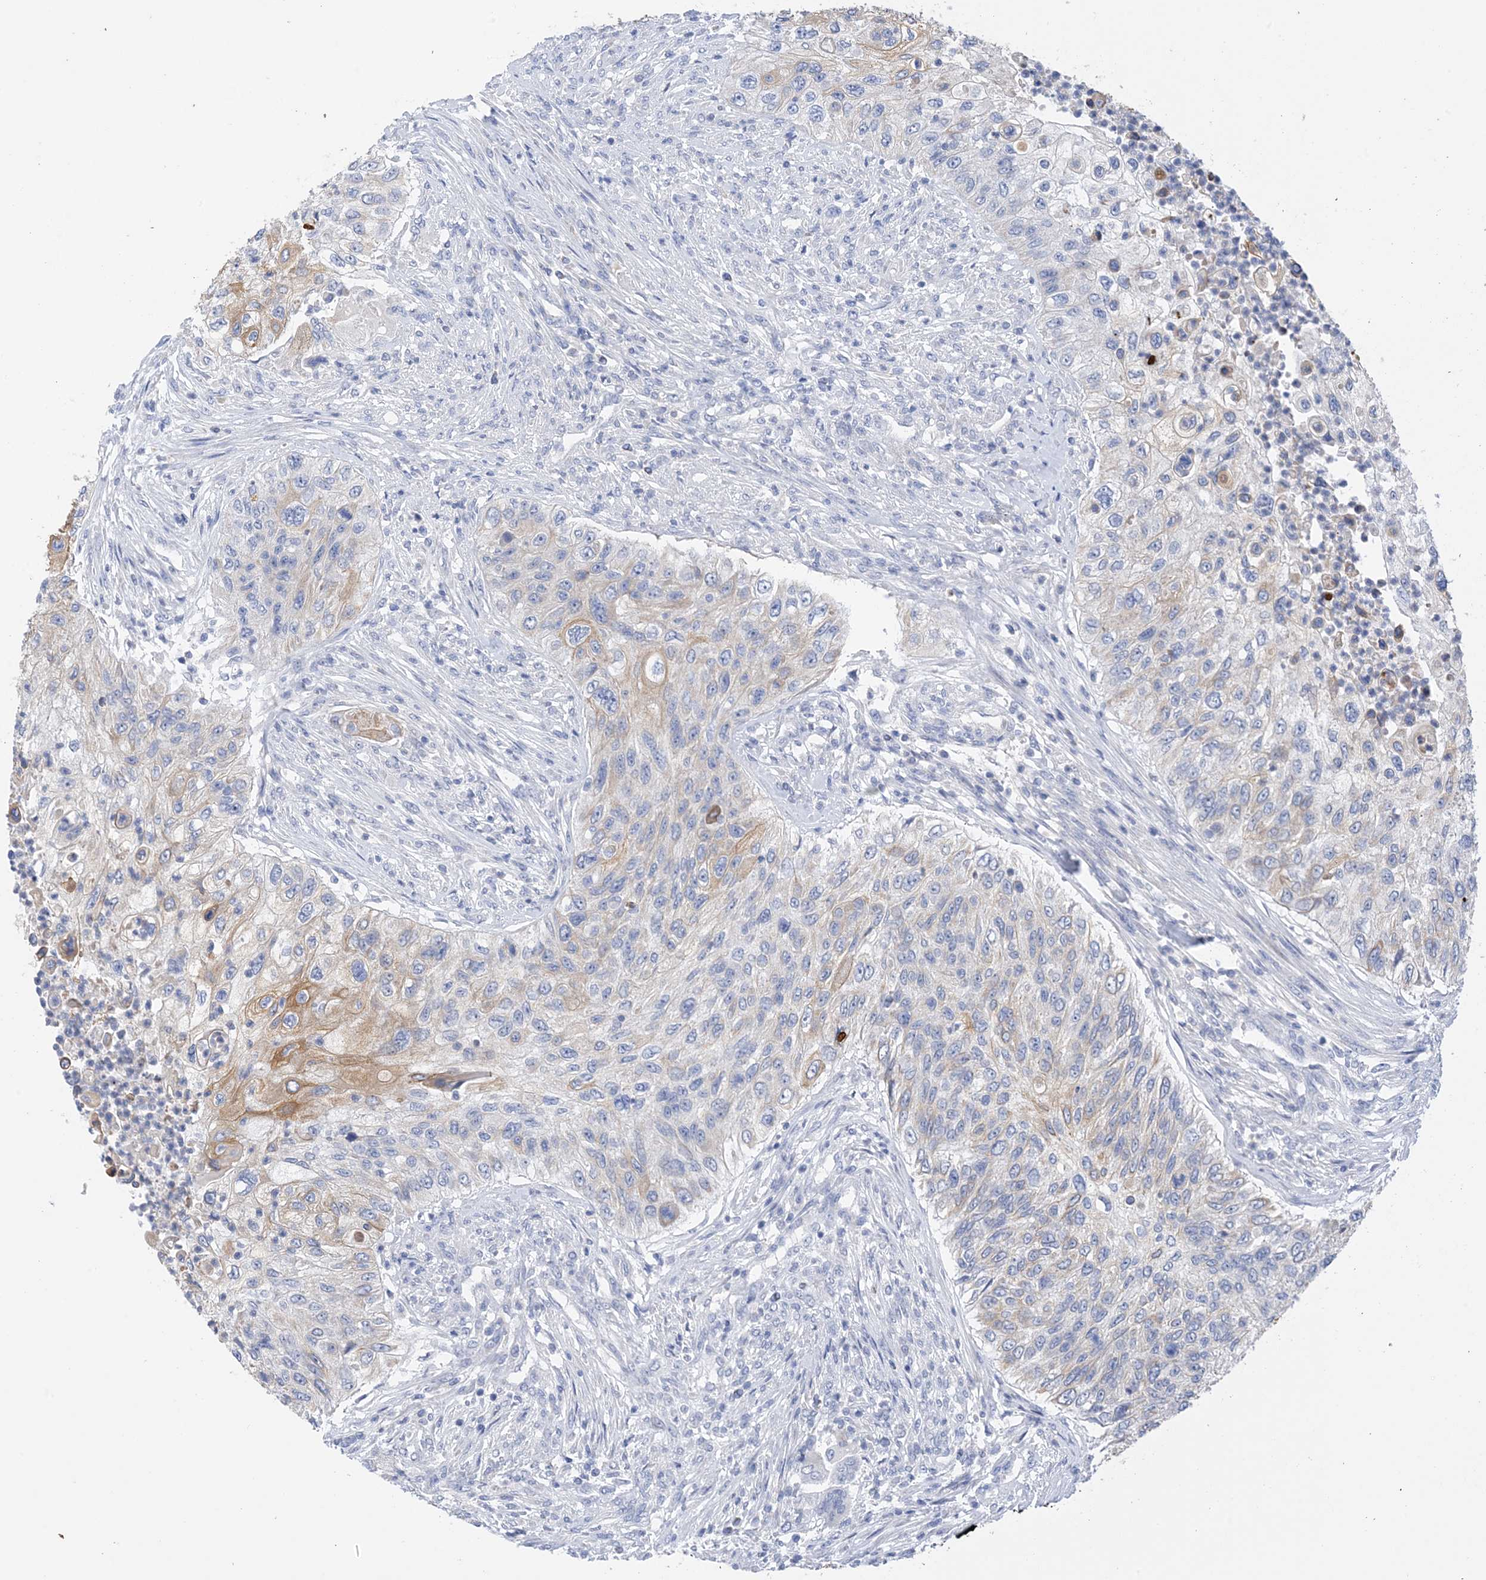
{"staining": {"intensity": "weak", "quantity": "<25%", "location": "cytoplasmic/membranous"}, "tissue": "urothelial cancer", "cell_type": "Tumor cells", "image_type": "cancer", "snomed": [{"axis": "morphology", "description": "Urothelial carcinoma, High grade"}, {"axis": "topography", "description": "Urinary bladder"}], "caption": "An immunohistochemistry (IHC) micrograph of urothelial cancer is shown. There is no staining in tumor cells of urothelial cancer.", "gene": "PLK4", "patient": {"sex": "female", "age": 60}}